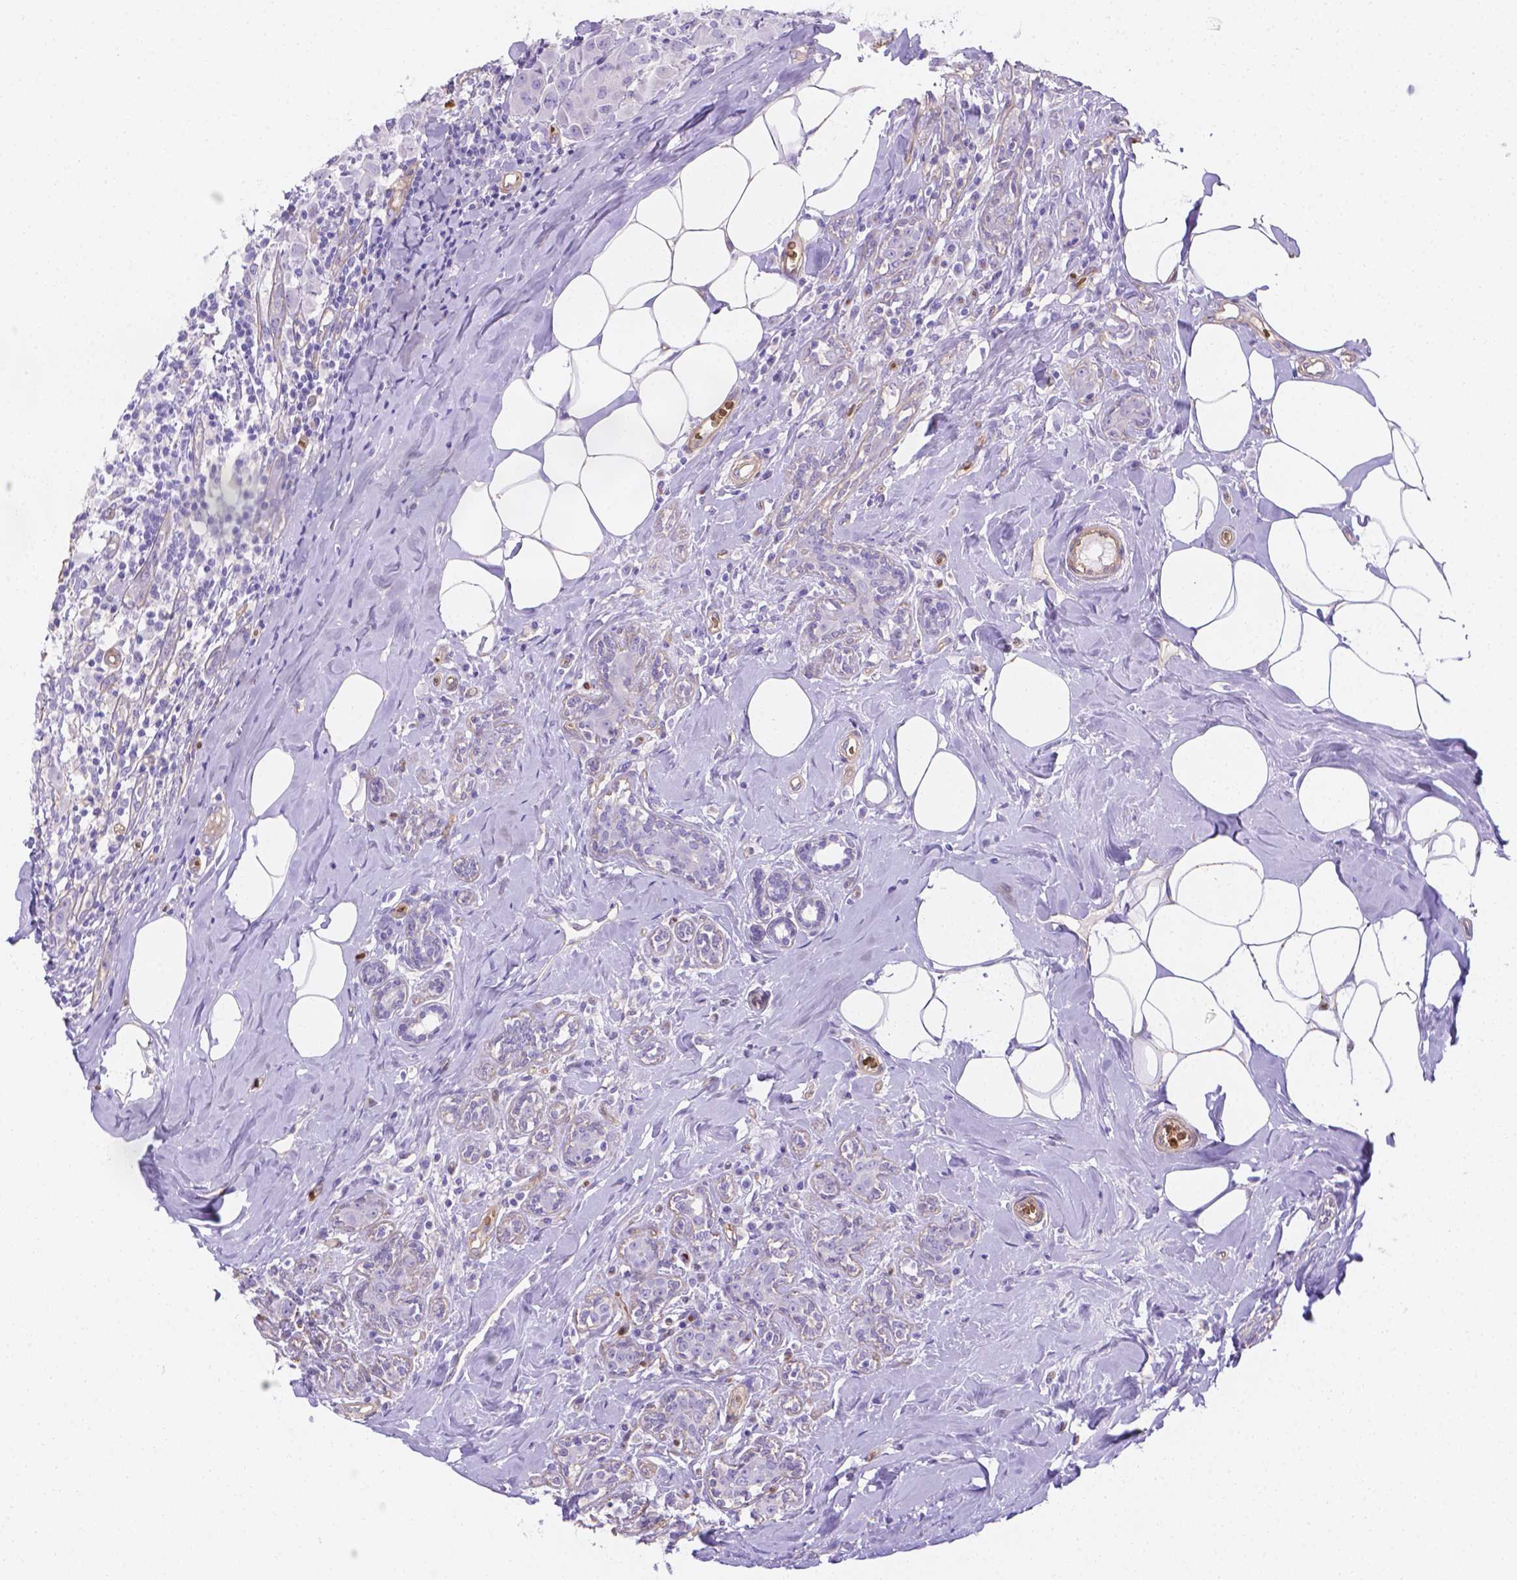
{"staining": {"intensity": "negative", "quantity": "none", "location": "none"}, "tissue": "breast cancer", "cell_type": "Tumor cells", "image_type": "cancer", "snomed": [{"axis": "morphology", "description": "Normal tissue, NOS"}, {"axis": "morphology", "description": "Duct carcinoma"}, {"axis": "topography", "description": "Breast"}], "caption": "A high-resolution micrograph shows immunohistochemistry staining of breast invasive ductal carcinoma, which shows no significant staining in tumor cells.", "gene": "SLC40A1", "patient": {"sex": "female", "age": 43}}